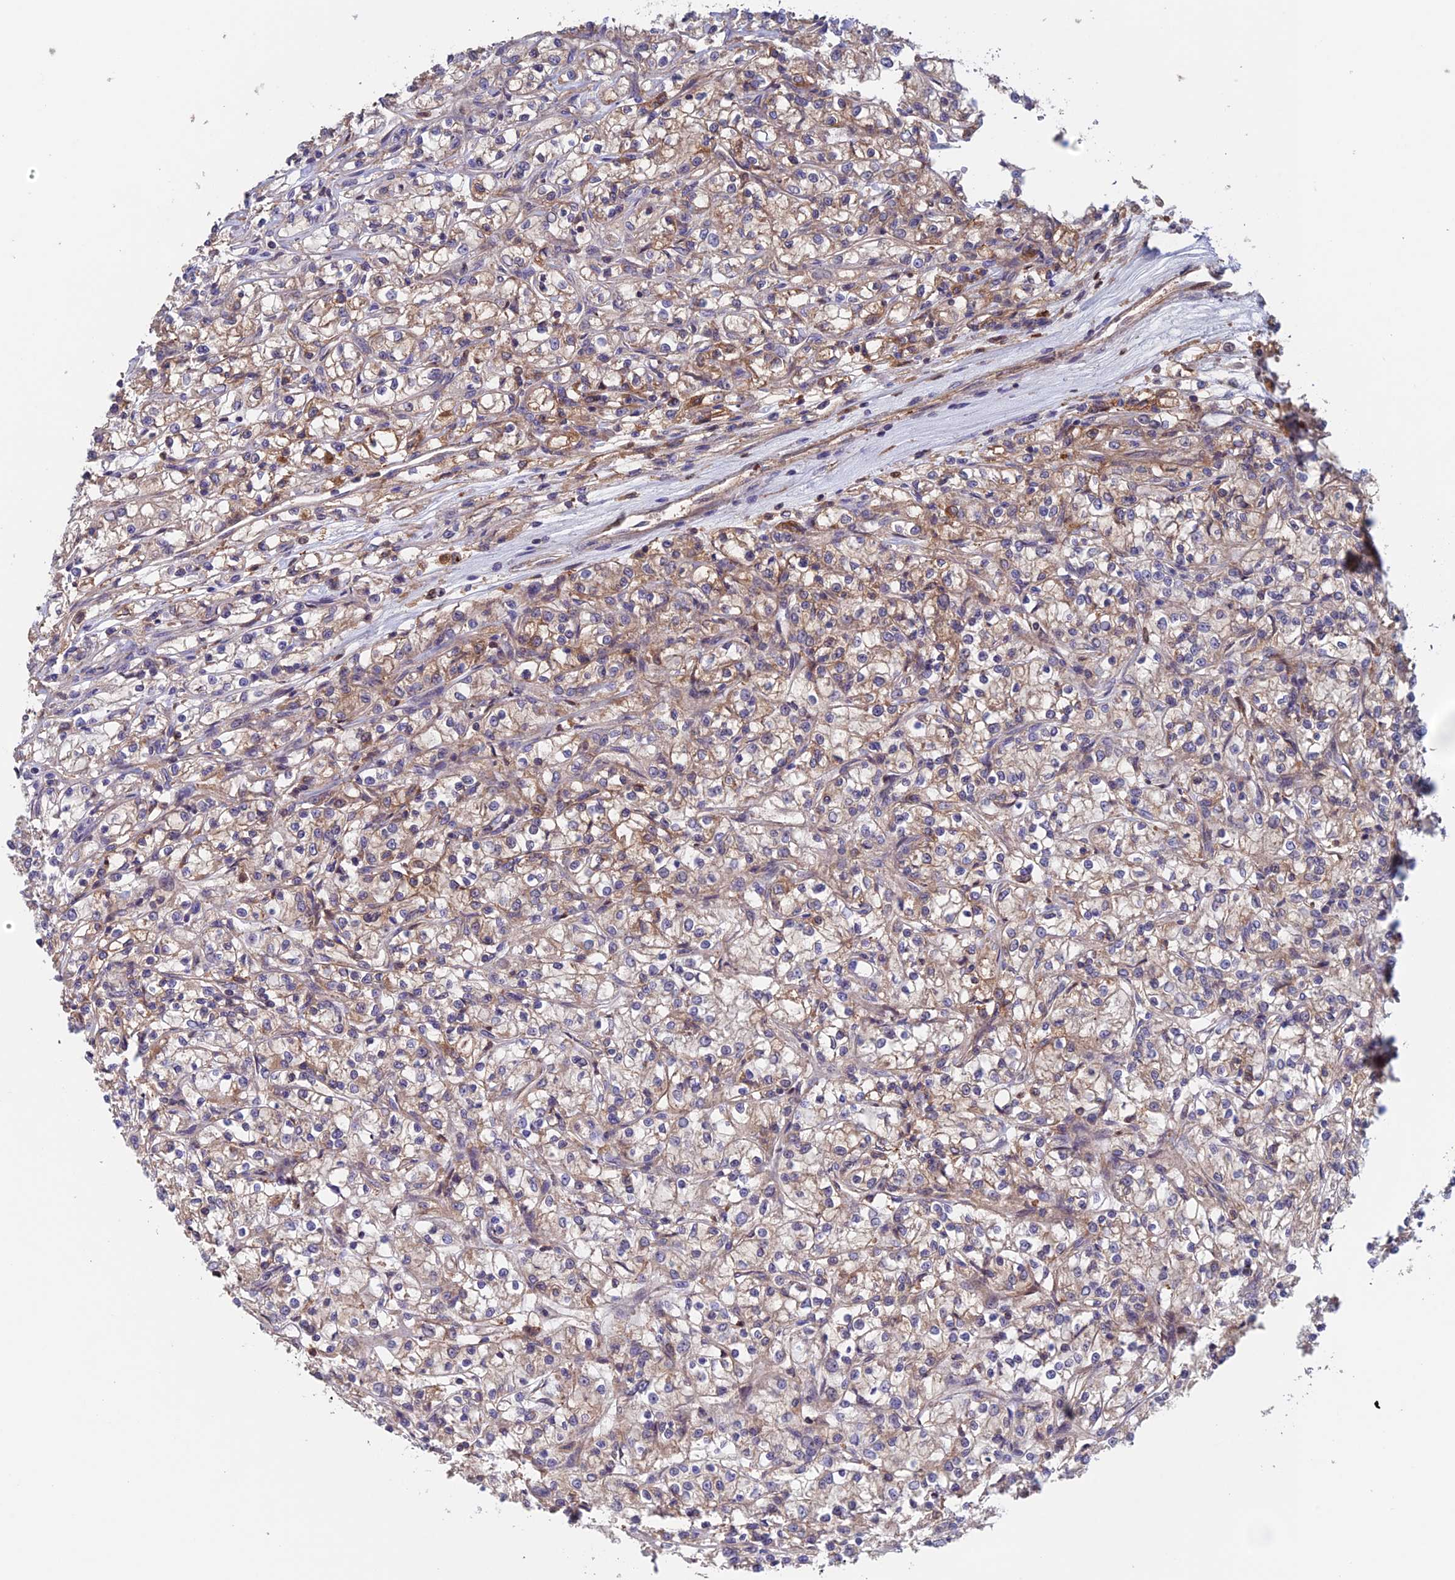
{"staining": {"intensity": "weak", "quantity": "<25%", "location": "cytoplasmic/membranous"}, "tissue": "renal cancer", "cell_type": "Tumor cells", "image_type": "cancer", "snomed": [{"axis": "morphology", "description": "Adenocarcinoma, NOS"}, {"axis": "topography", "description": "Kidney"}], "caption": "Human renal adenocarcinoma stained for a protein using immunohistochemistry (IHC) demonstrates no expression in tumor cells.", "gene": "NUDT16L1", "patient": {"sex": "female", "age": 59}}